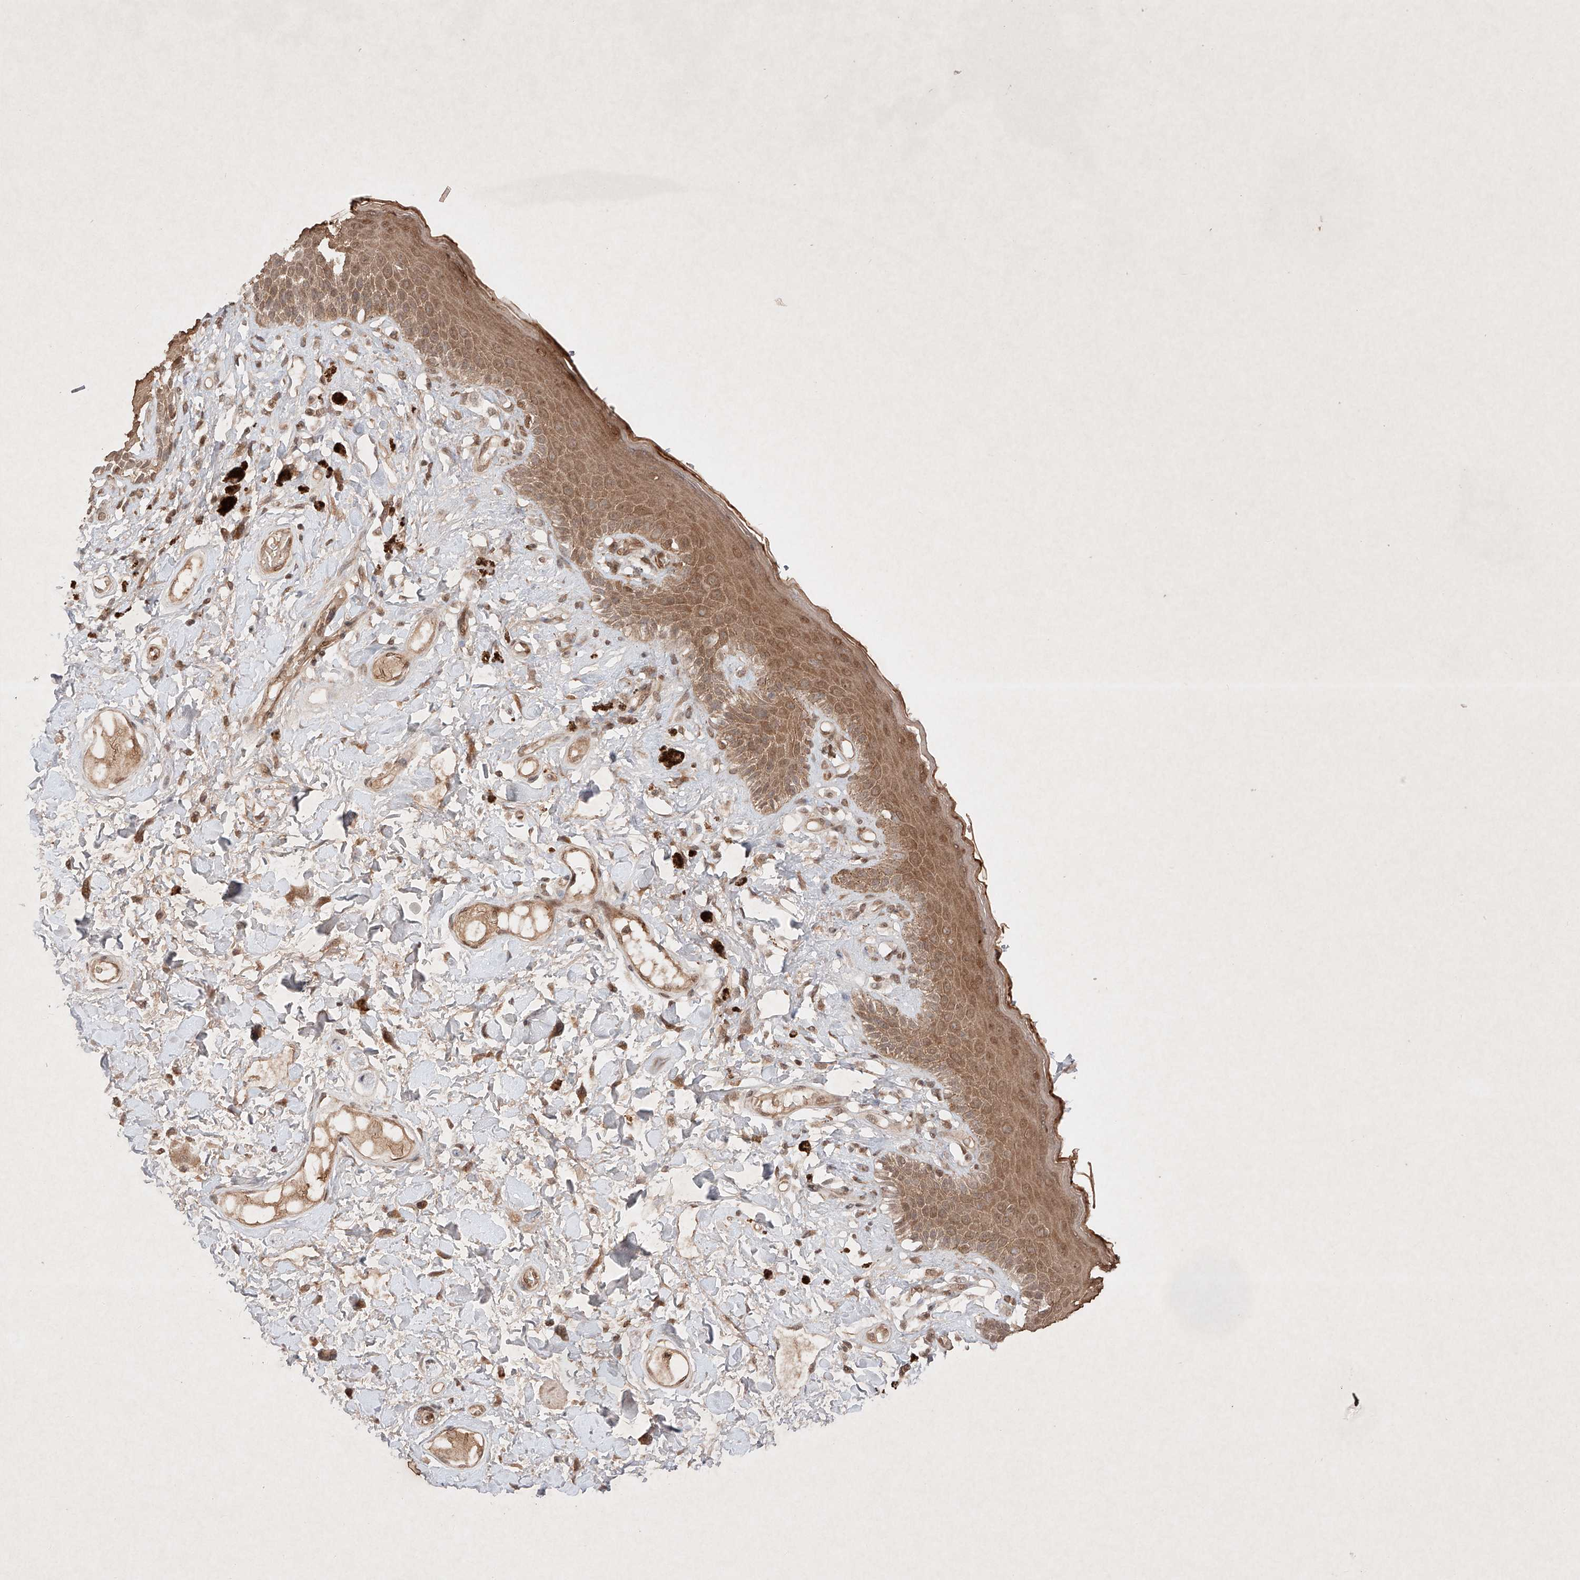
{"staining": {"intensity": "moderate", "quantity": ">75%", "location": "cytoplasmic/membranous,nuclear"}, "tissue": "skin", "cell_type": "Epidermal cells", "image_type": "normal", "snomed": [{"axis": "morphology", "description": "Normal tissue, NOS"}, {"axis": "topography", "description": "Anal"}], "caption": "This micrograph displays benign skin stained with immunohistochemistry (IHC) to label a protein in brown. The cytoplasmic/membranous,nuclear of epidermal cells show moderate positivity for the protein. Nuclei are counter-stained blue.", "gene": "RNF31", "patient": {"sex": "female", "age": 78}}